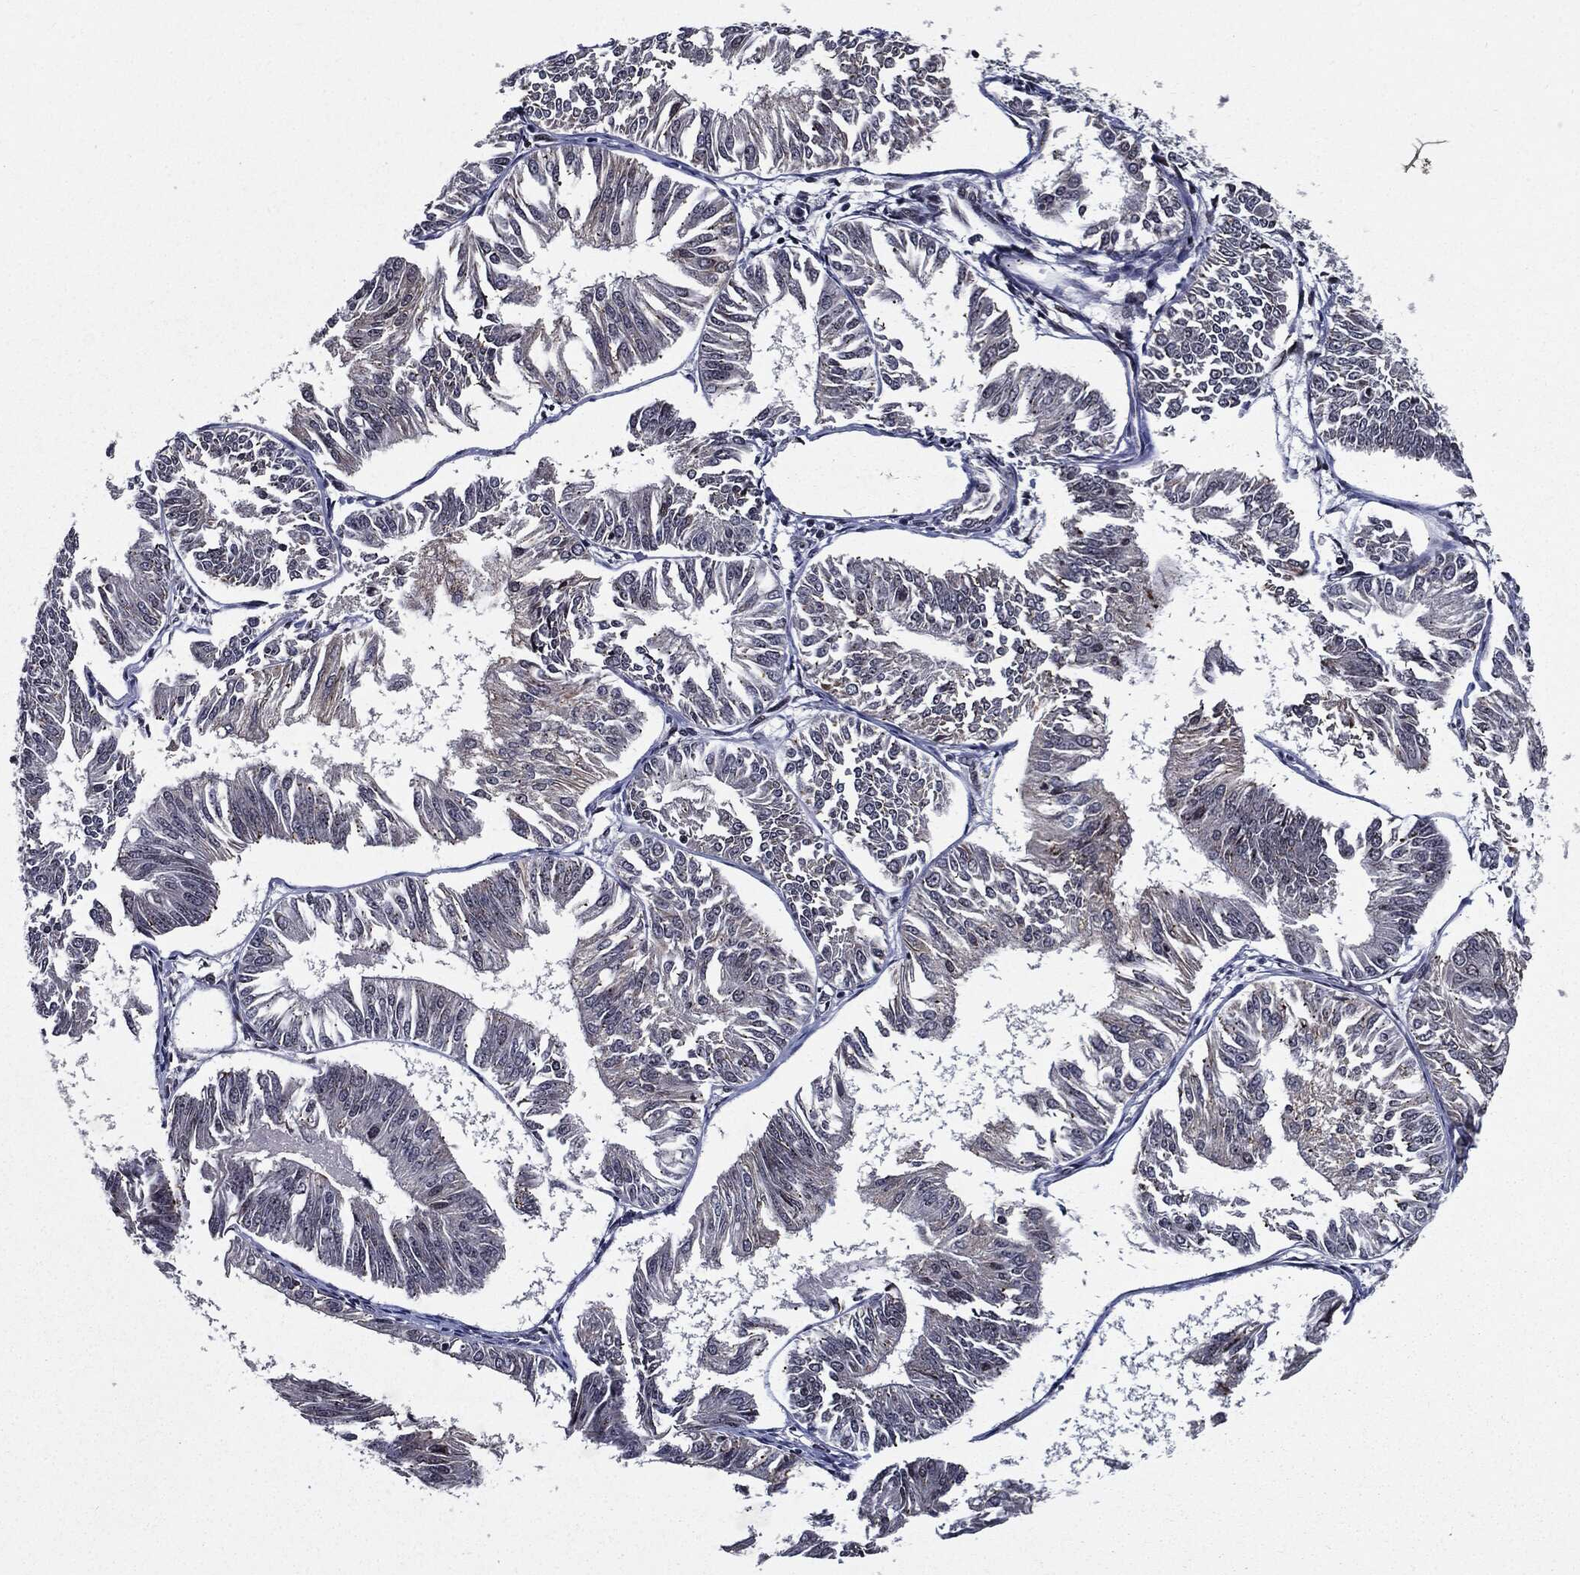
{"staining": {"intensity": "negative", "quantity": "none", "location": "none"}, "tissue": "endometrial cancer", "cell_type": "Tumor cells", "image_type": "cancer", "snomed": [{"axis": "morphology", "description": "Adenocarcinoma, NOS"}, {"axis": "topography", "description": "Endometrium"}], "caption": "Adenocarcinoma (endometrial) was stained to show a protein in brown. There is no significant staining in tumor cells. (DAB (3,3'-diaminobenzidine) immunohistochemistry, high magnification).", "gene": "ZFP91", "patient": {"sex": "female", "age": 58}}